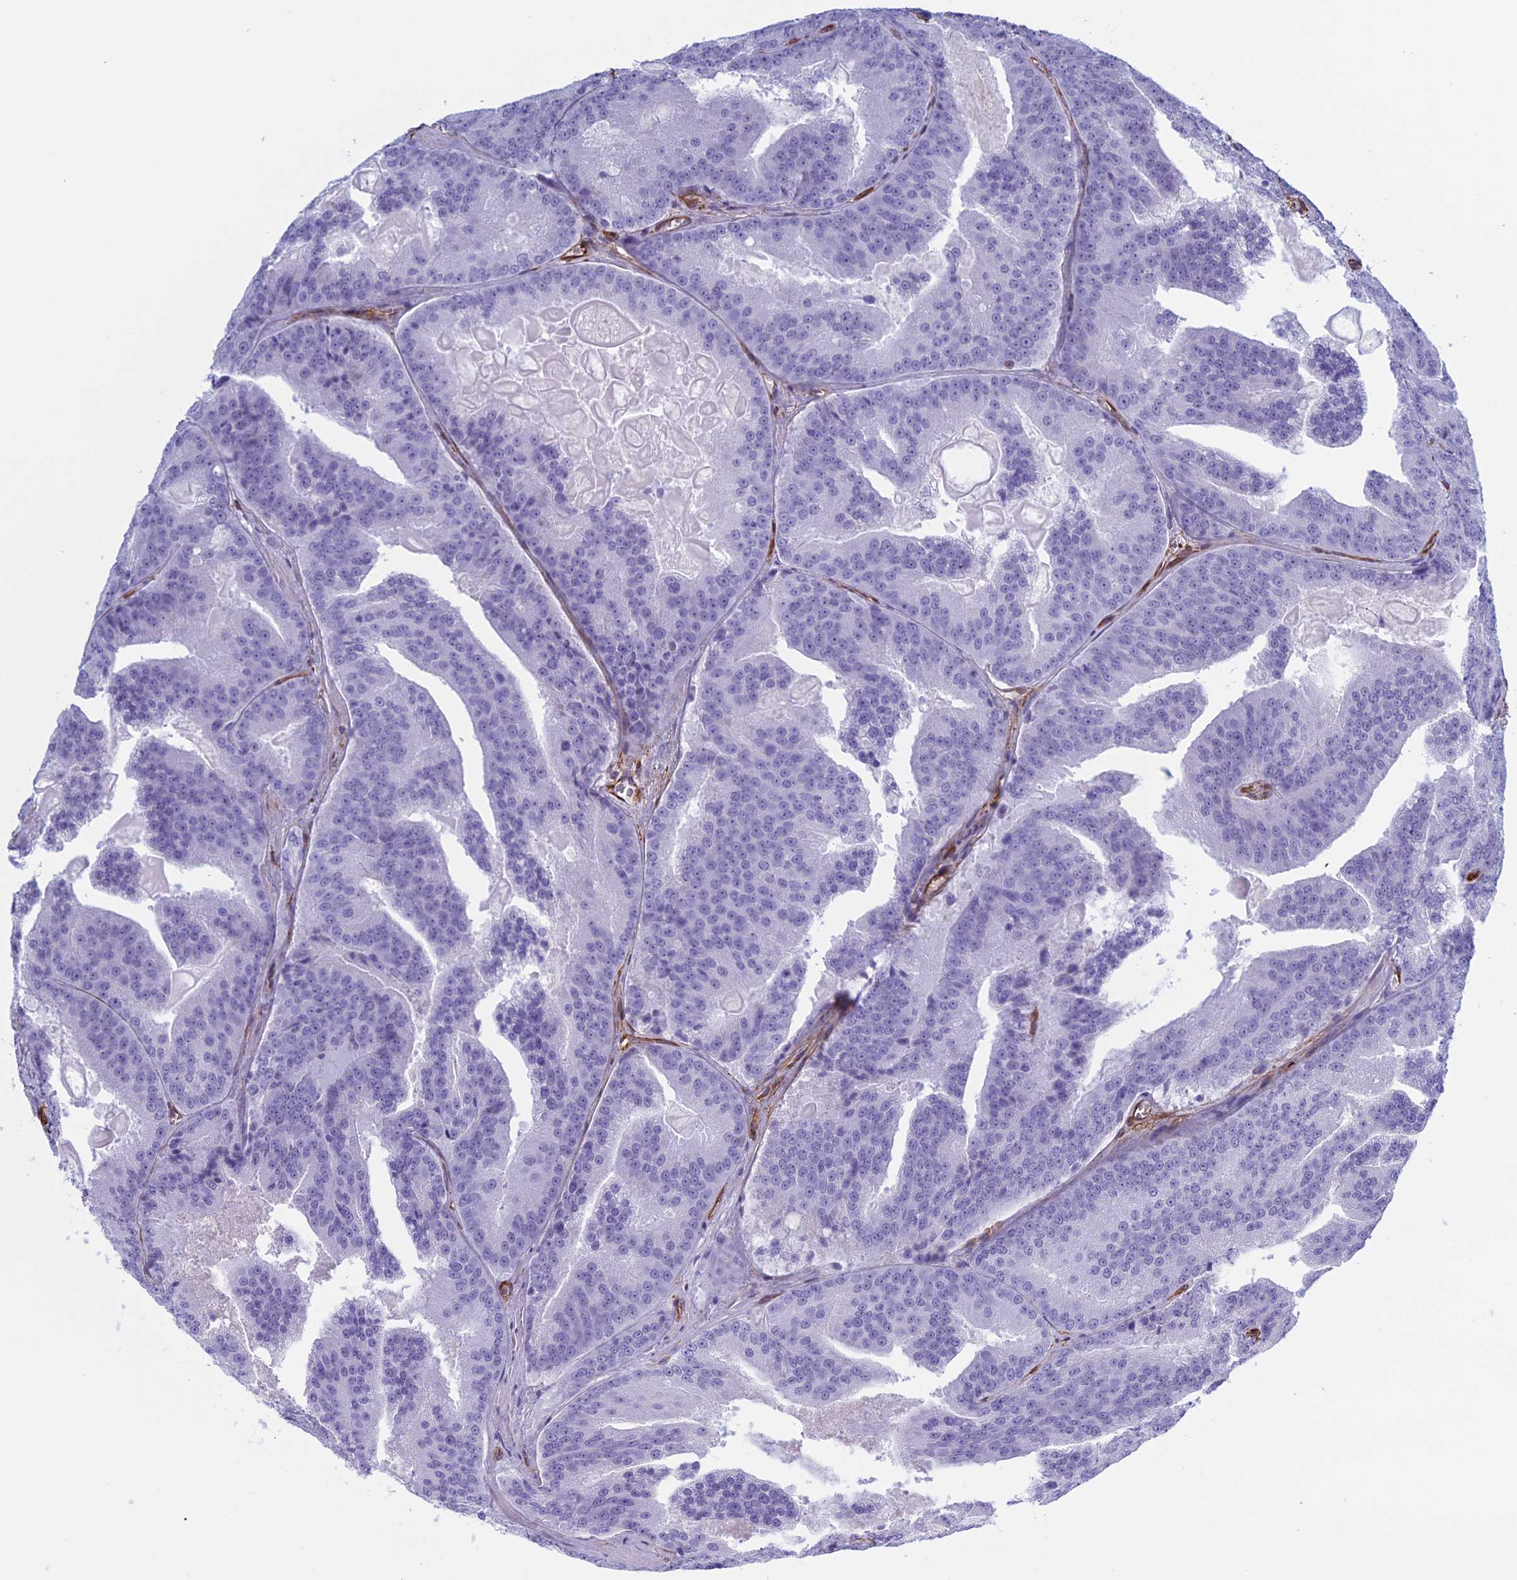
{"staining": {"intensity": "negative", "quantity": "none", "location": "none"}, "tissue": "prostate cancer", "cell_type": "Tumor cells", "image_type": "cancer", "snomed": [{"axis": "morphology", "description": "Adenocarcinoma, High grade"}, {"axis": "topography", "description": "Prostate"}], "caption": "Tumor cells are negative for brown protein staining in prostate adenocarcinoma (high-grade).", "gene": "ANGPTL2", "patient": {"sex": "male", "age": 61}}